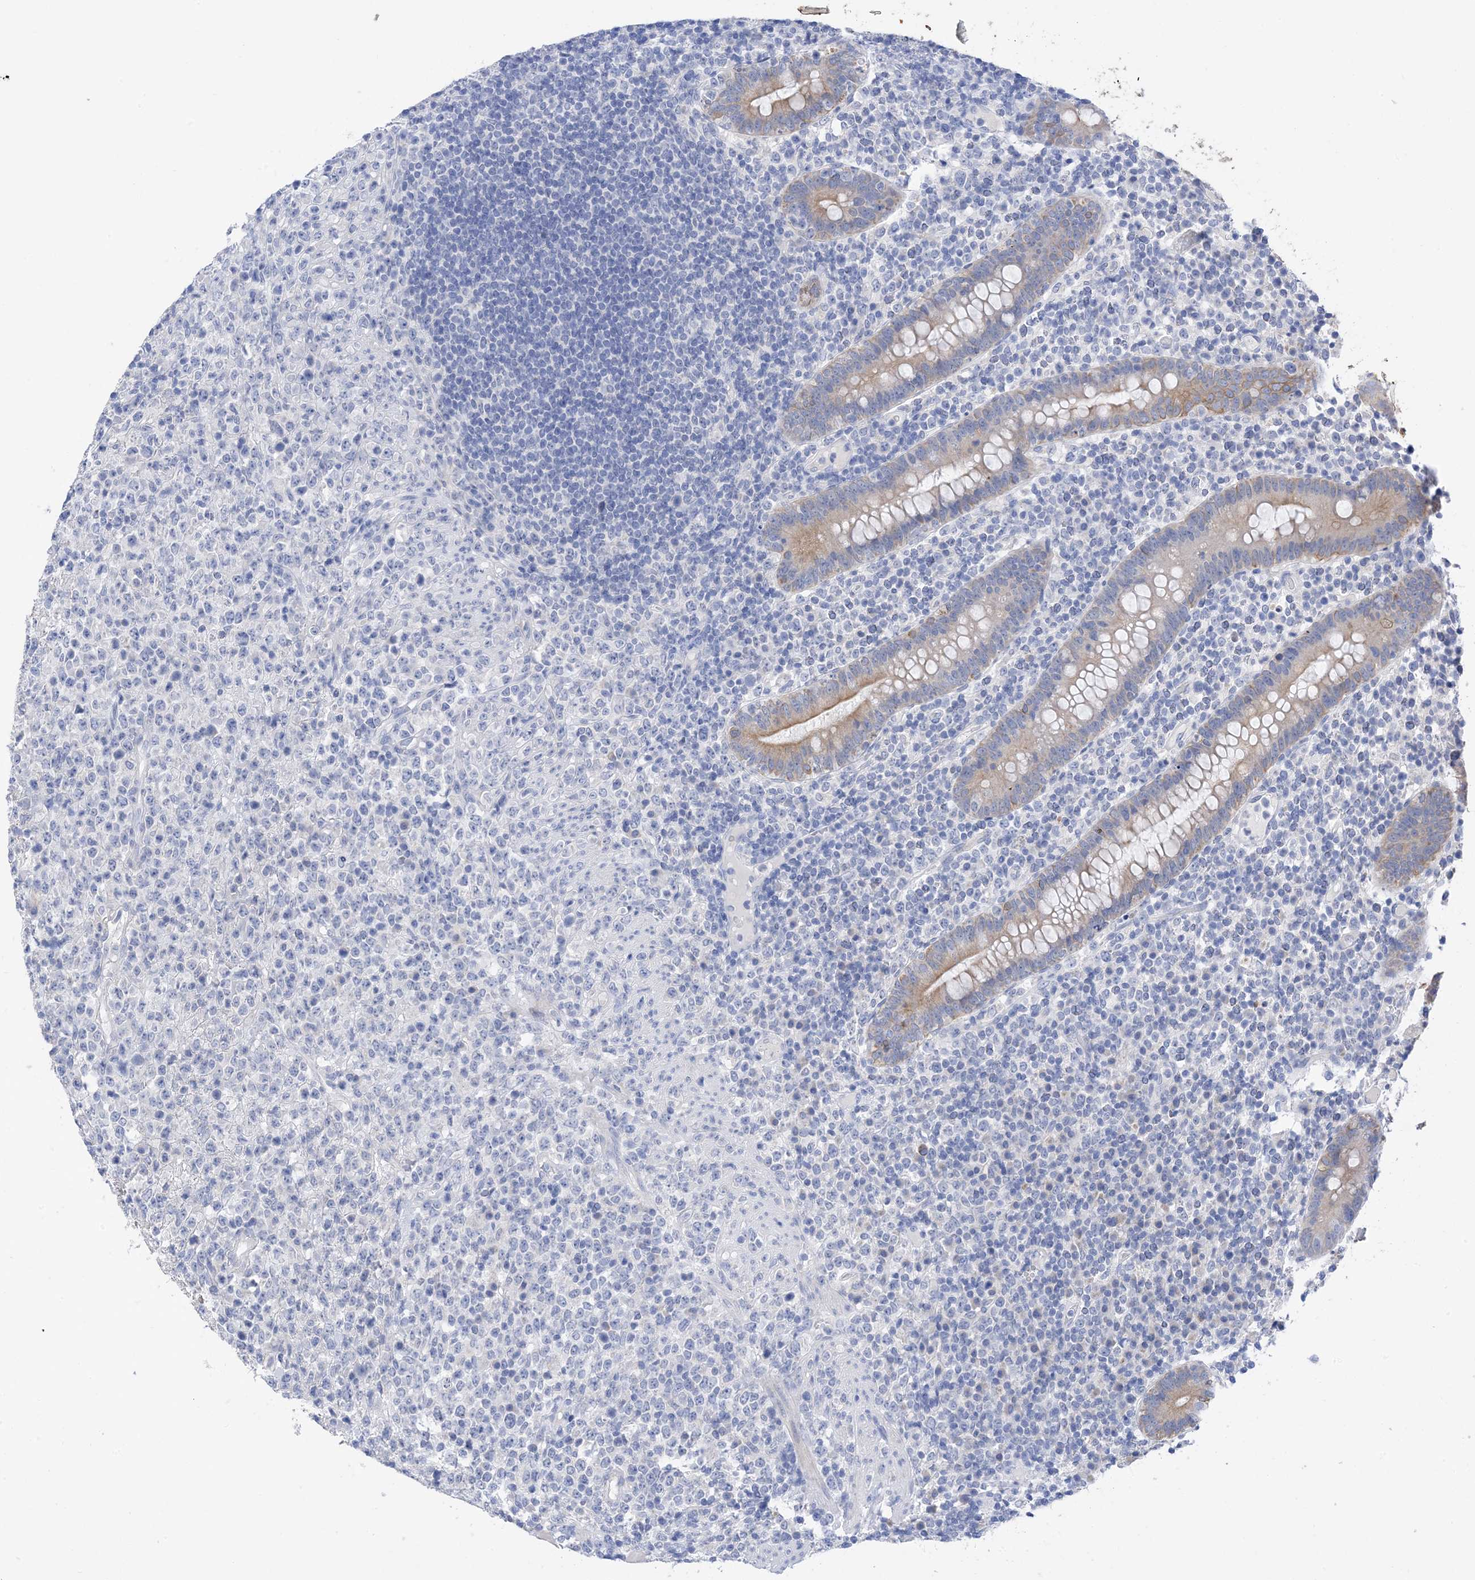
{"staining": {"intensity": "negative", "quantity": "none", "location": "none"}, "tissue": "lymphoma", "cell_type": "Tumor cells", "image_type": "cancer", "snomed": [{"axis": "morphology", "description": "Malignant lymphoma, non-Hodgkin's type, High grade"}, {"axis": "topography", "description": "Colon"}], "caption": "Immunohistochemical staining of malignant lymphoma, non-Hodgkin's type (high-grade) reveals no significant expression in tumor cells.", "gene": "PLK4", "patient": {"sex": "female", "age": 53}}